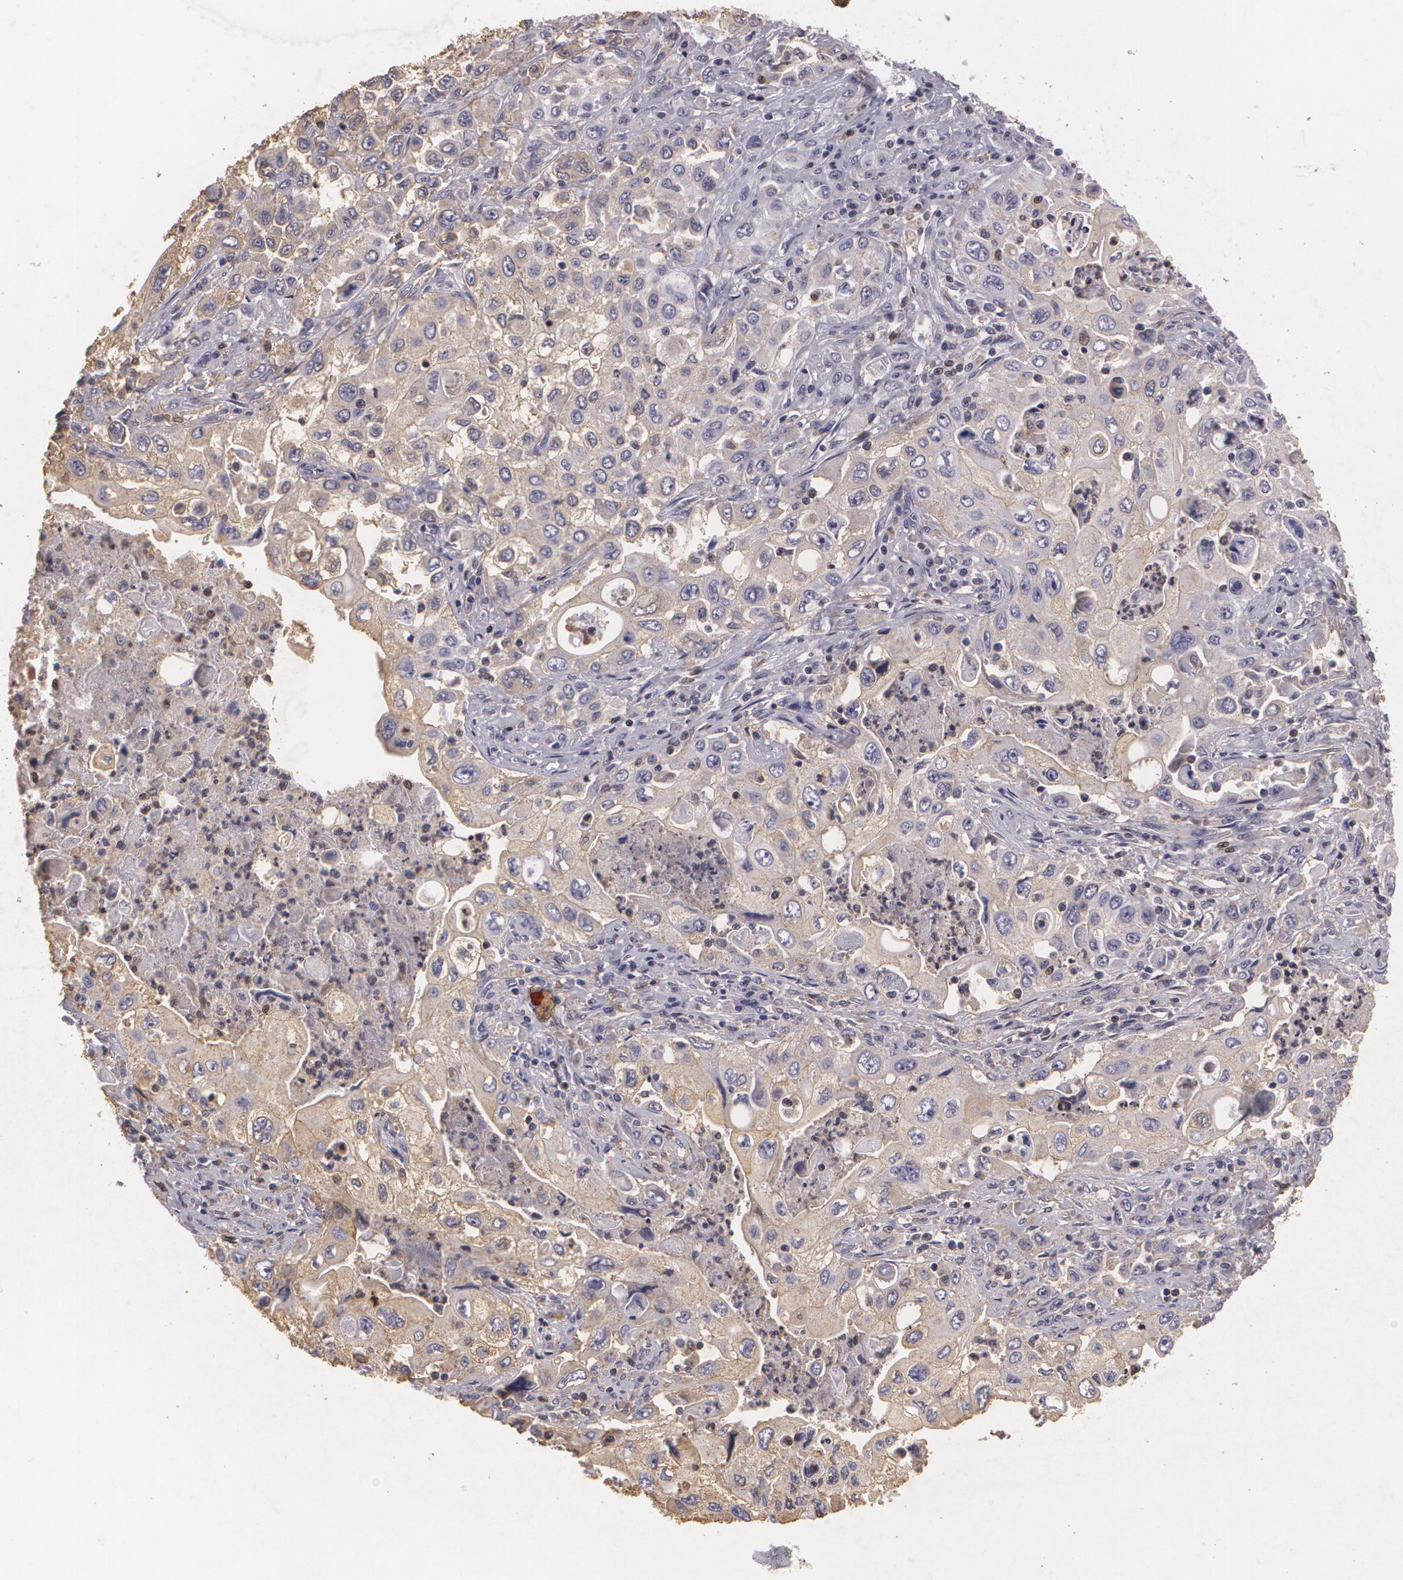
{"staining": {"intensity": "weak", "quantity": ">75%", "location": "cytoplasmic/membranous"}, "tissue": "pancreatic cancer", "cell_type": "Tumor cells", "image_type": "cancer", "snomed": [{"axis": "morphology", "description": "Adenocarcinoma, NOS"}, {"axis": "topography", "description": "Pancreas"}], "caption": "Tumor cells display weak cytoplasmic/membranous staining in approximately >75% of cells in pancreatic cancer (adenocarcinoma).", "gene": "KCNA4", "patient": {"sex": "male", "age": 70}}